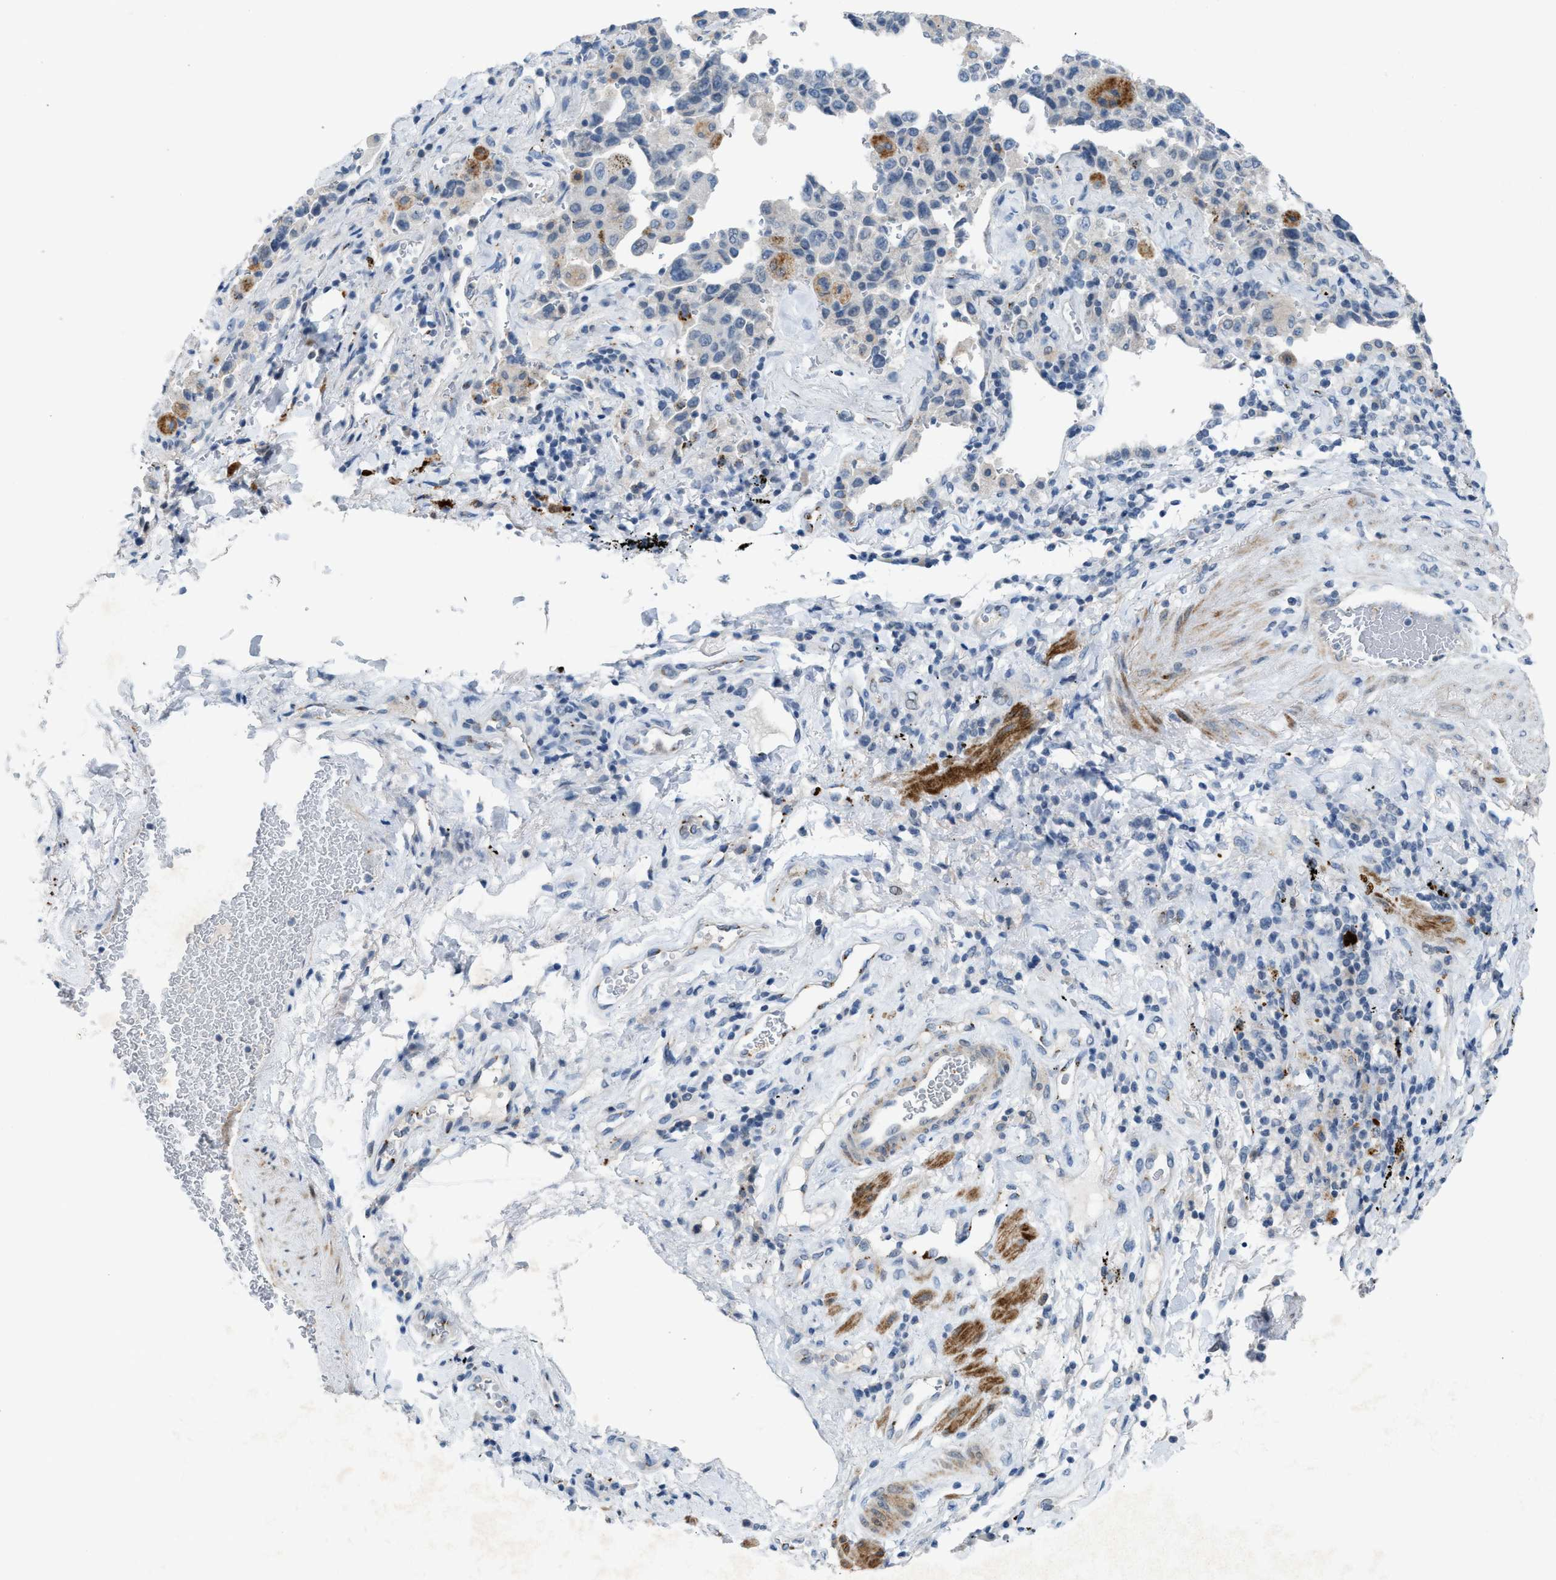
{"staining": {"intensity": "negative", "quantity": "none", "location": "none"}, "tissue": "lung cancer", "cell_type": "Tumor cells", "image_type": "cancer", "snomed": [{"axis": "morphology", "description": "Adenocarcinoma, NOS"}, {"axis": "topography", "description": "Lung"}], "caption": "A histopathology image of human lung cancer is negative for staining in tumor cells.", "gene": "SLC5A5", "patient": {"sex": "female", "age": 51}}